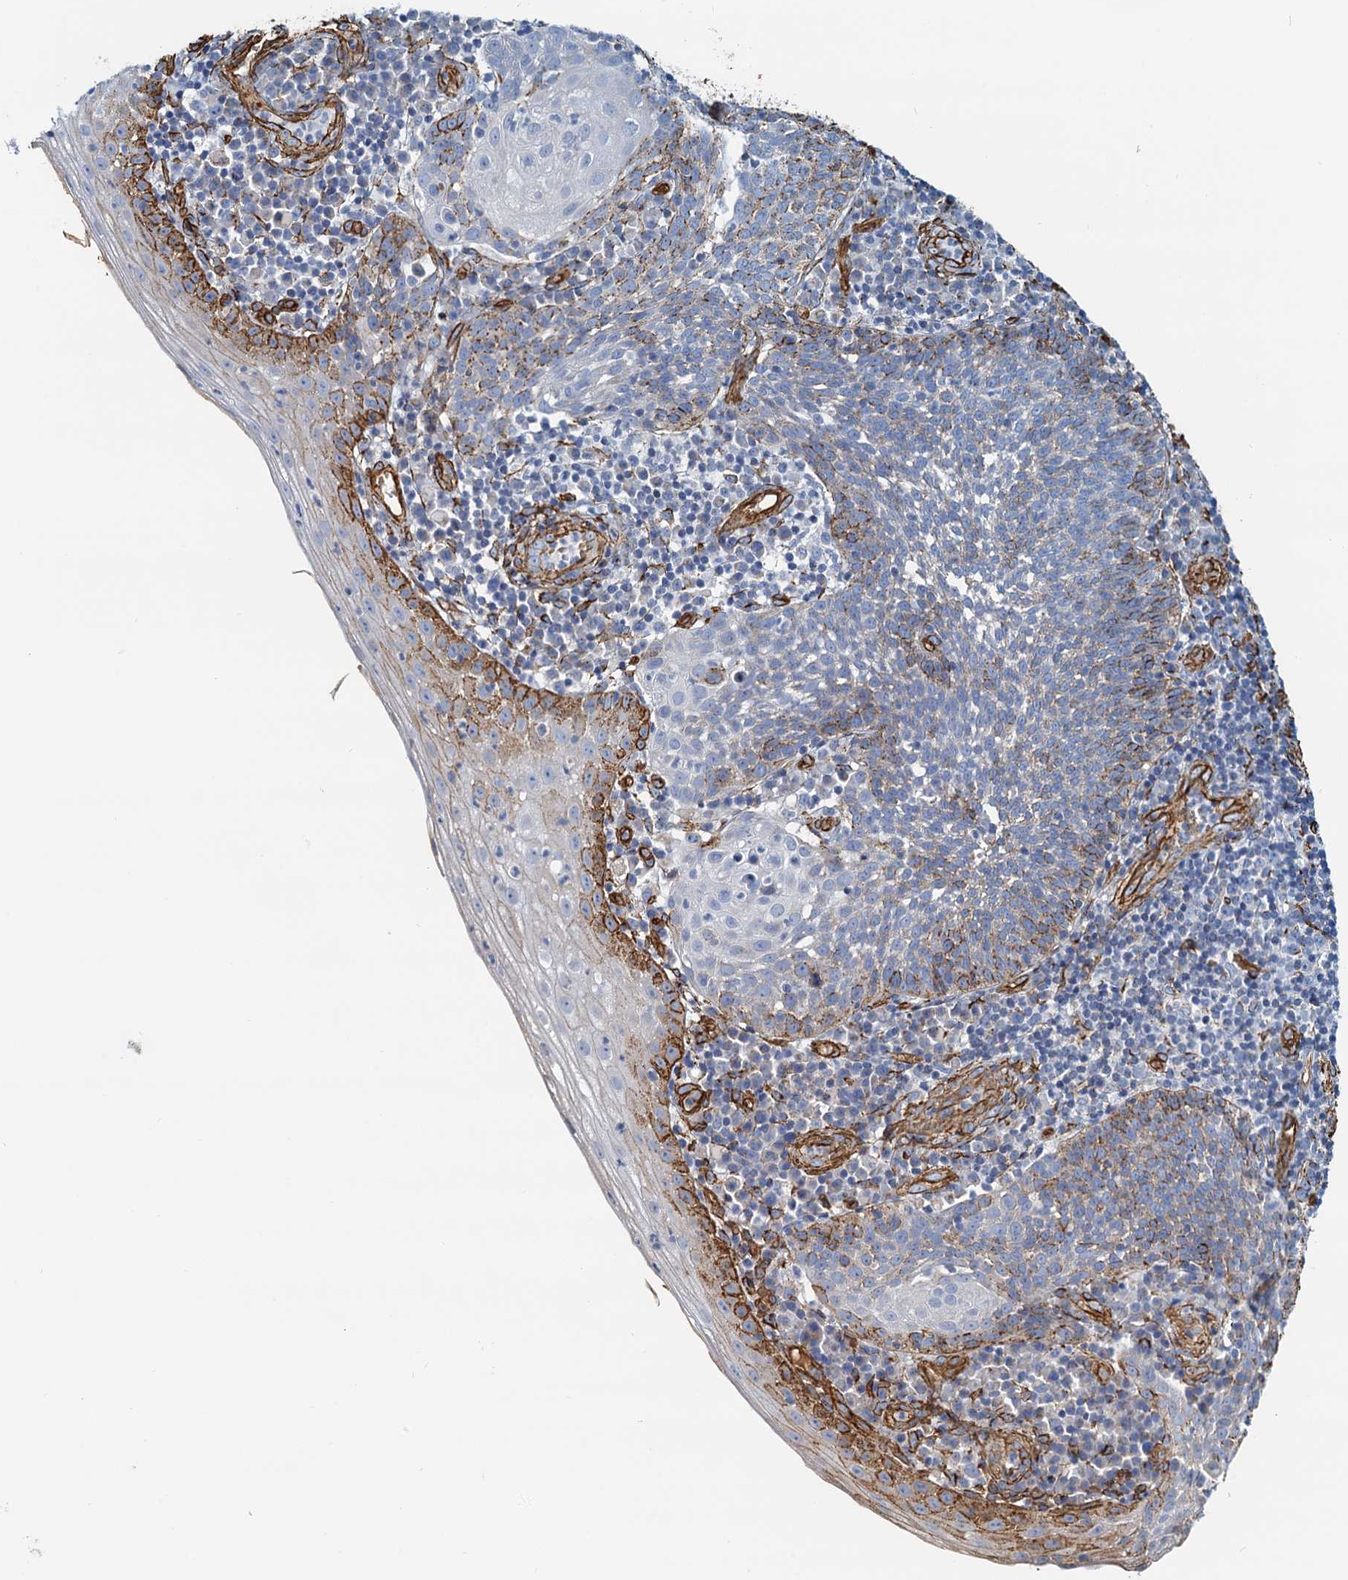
{"staining": {"intensity": "moderate", "quantity": "<25%", "location": "cytoplasmic/membranous"}, "tissue": "cervical cancer", "cell_type": "Tumor cells", "image_type": "cancer", "snomed": [{"axis": "morphology", "description": "Squamous cell carcinoma, NOS"}, {"axis": "topography", "description": "Cervix"}], "caption": "Tumor cells reveal low levels of moderate cytoplasmic/membranous positivity in about <25% of cells in human squamous cell carcinoma (cervical).", "gene": "DGKG", "patient": {"sex": "female", "age": 34}}